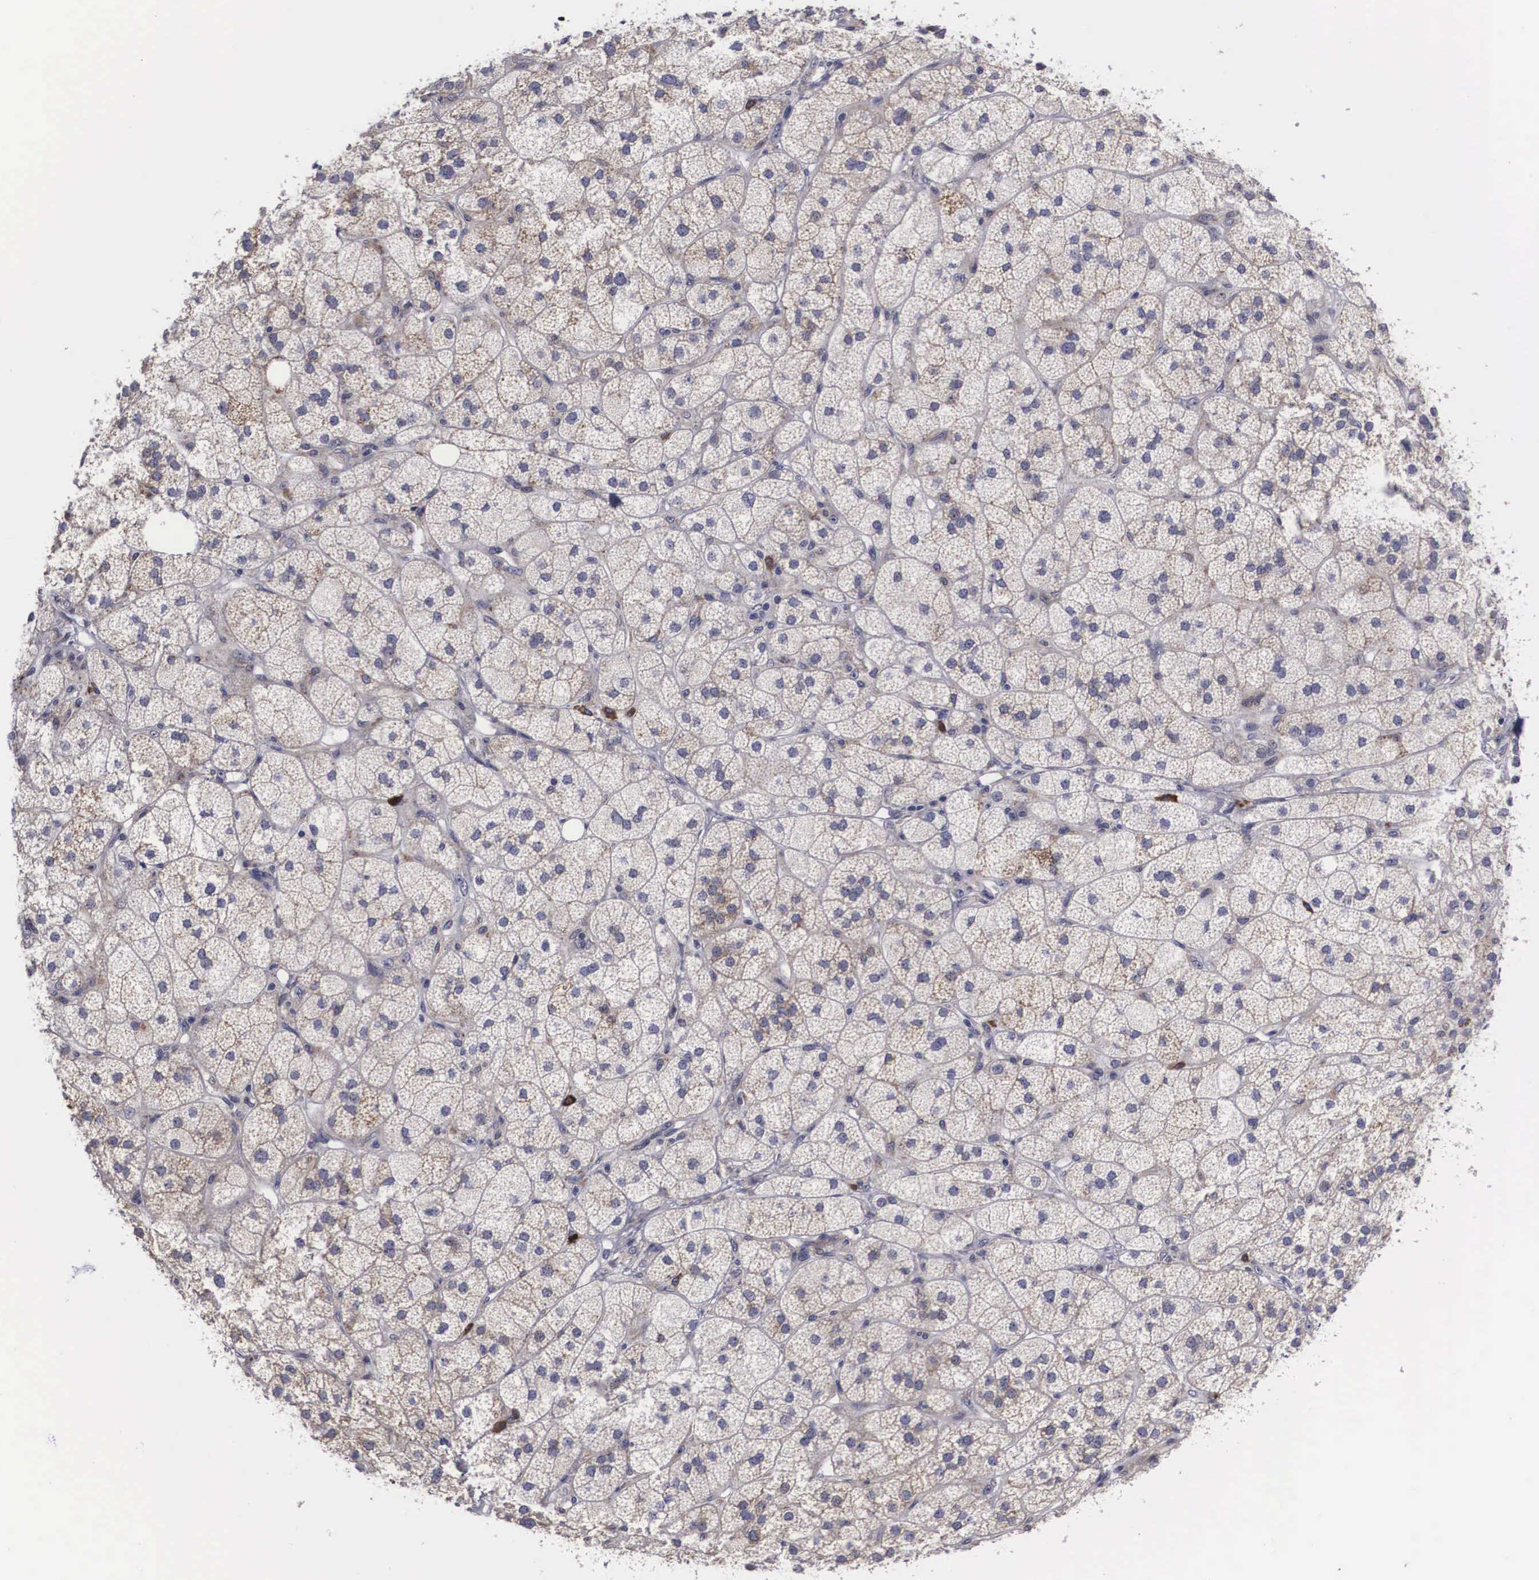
{"staining": {"intensity": "weak", "quantity": "25%-75%", "location": "cytoplasmic/membranous"}, "tissue": "adrenal gland", "cell_type": "Glandular cells", "image_type": "normal", "snomed": [{"axis": "morphology", "description": "Normal tissue, NOS"}, {"axis": "topography", "description": "Adrenal gland"}], "caption": "An image of adrenal gland stained for a protein shows weak cytoplasmic/membranous brown staining in glandular cells. The protein is shown in brown color, while the nuclei are stained blue.", "gene": "CRELD2", "patient": {"sex": "female", "age": 60}}